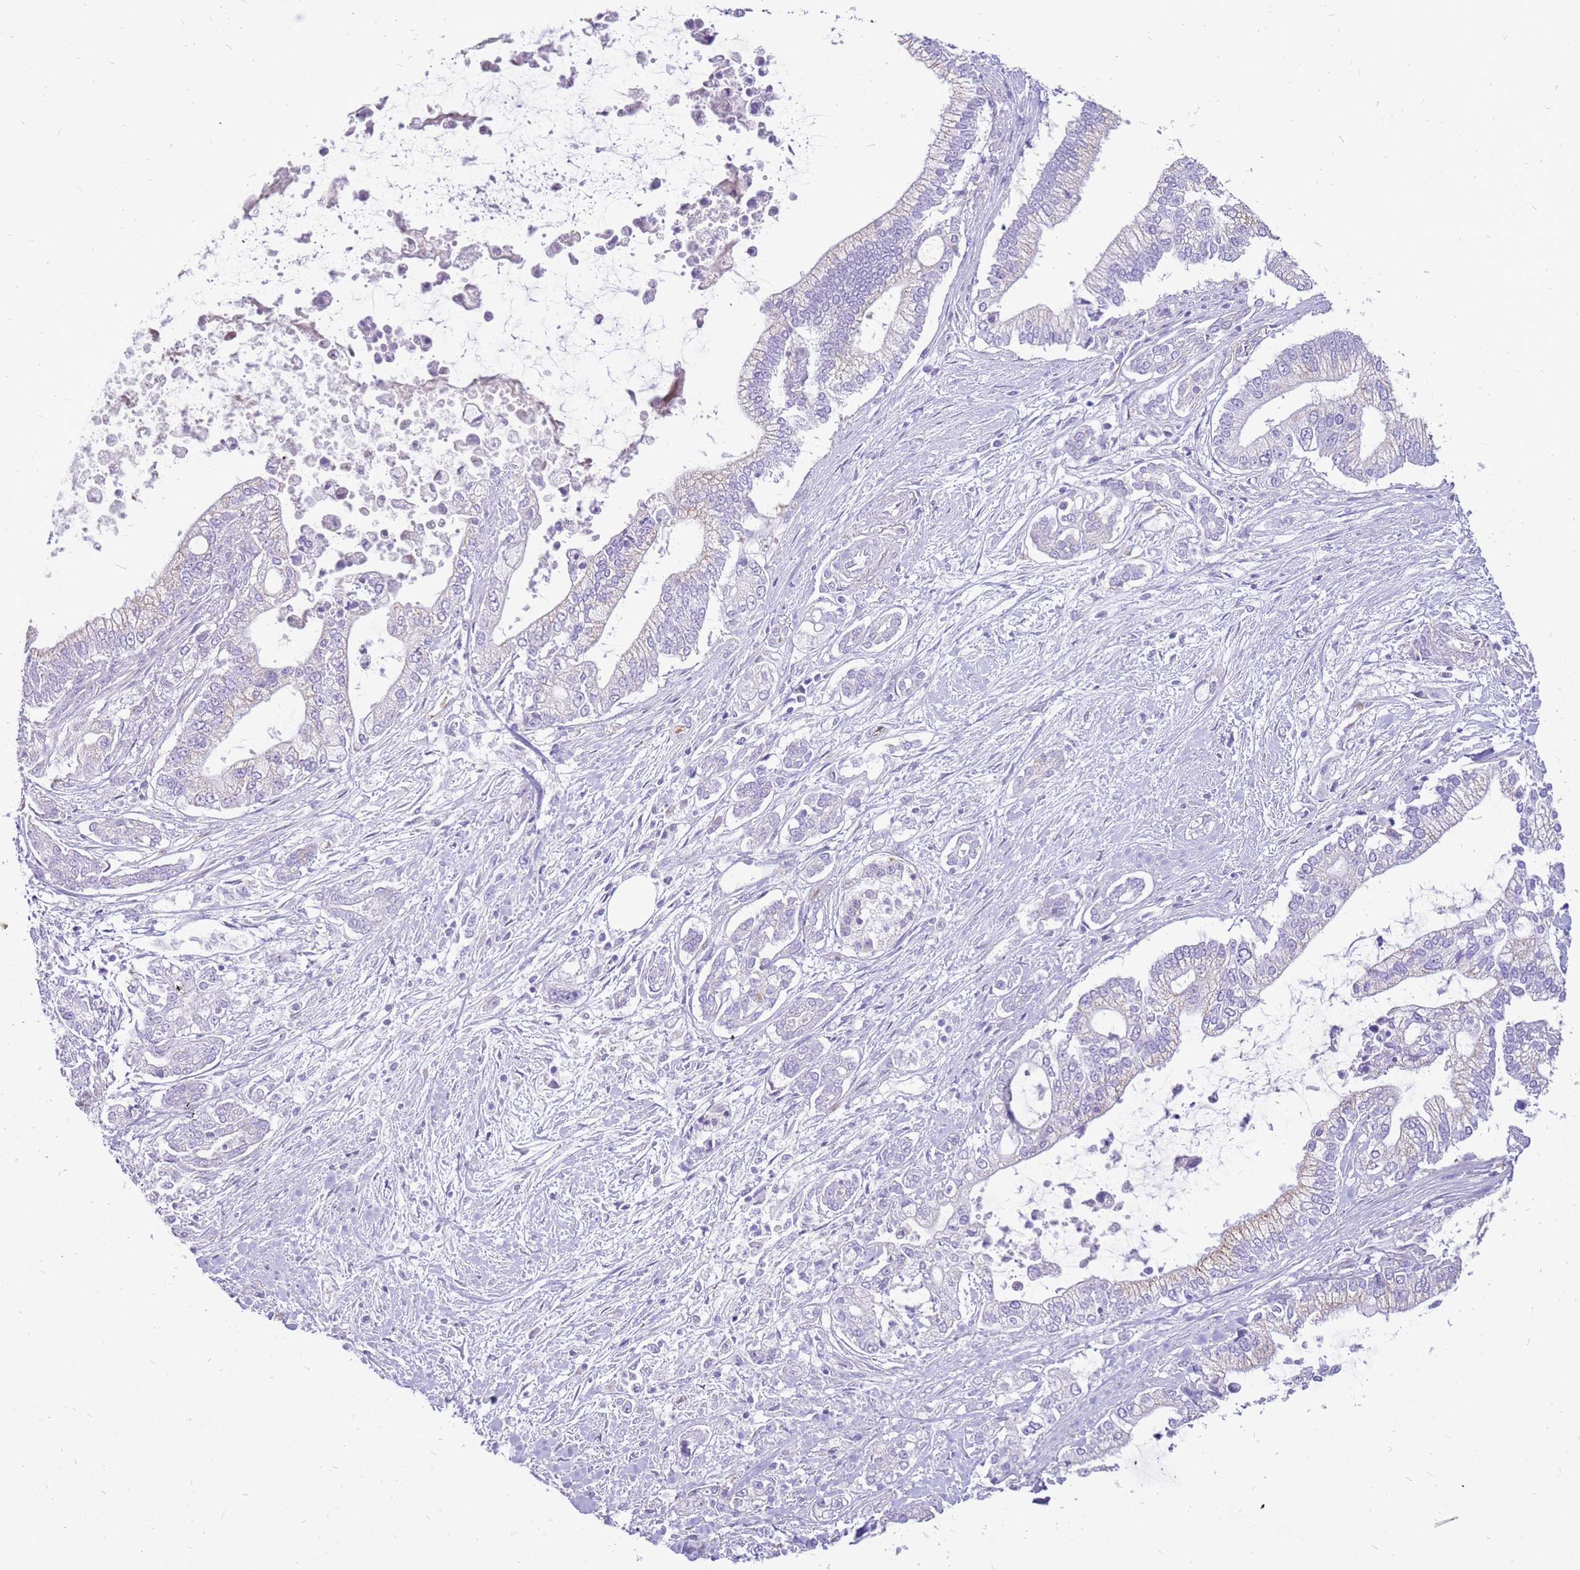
{"staining": {"intensity": "negative", "quantity": "none", "location": "none"}, "tissue": "pancreatic cancer", "cell_type": "Tumor cells", "image_type": "cancer", "snomed": [{"axis": "morphology", "description": "Adenocarcinoma, NOS"}, {"axis": "topography", "description": "Pancreas"}], "caption": "Tumor cells show no significant protein positivity in pancreatic adenocarcinoma.", "gene": "PCNX1", "patient": {"sex": "male", "age": 69}}